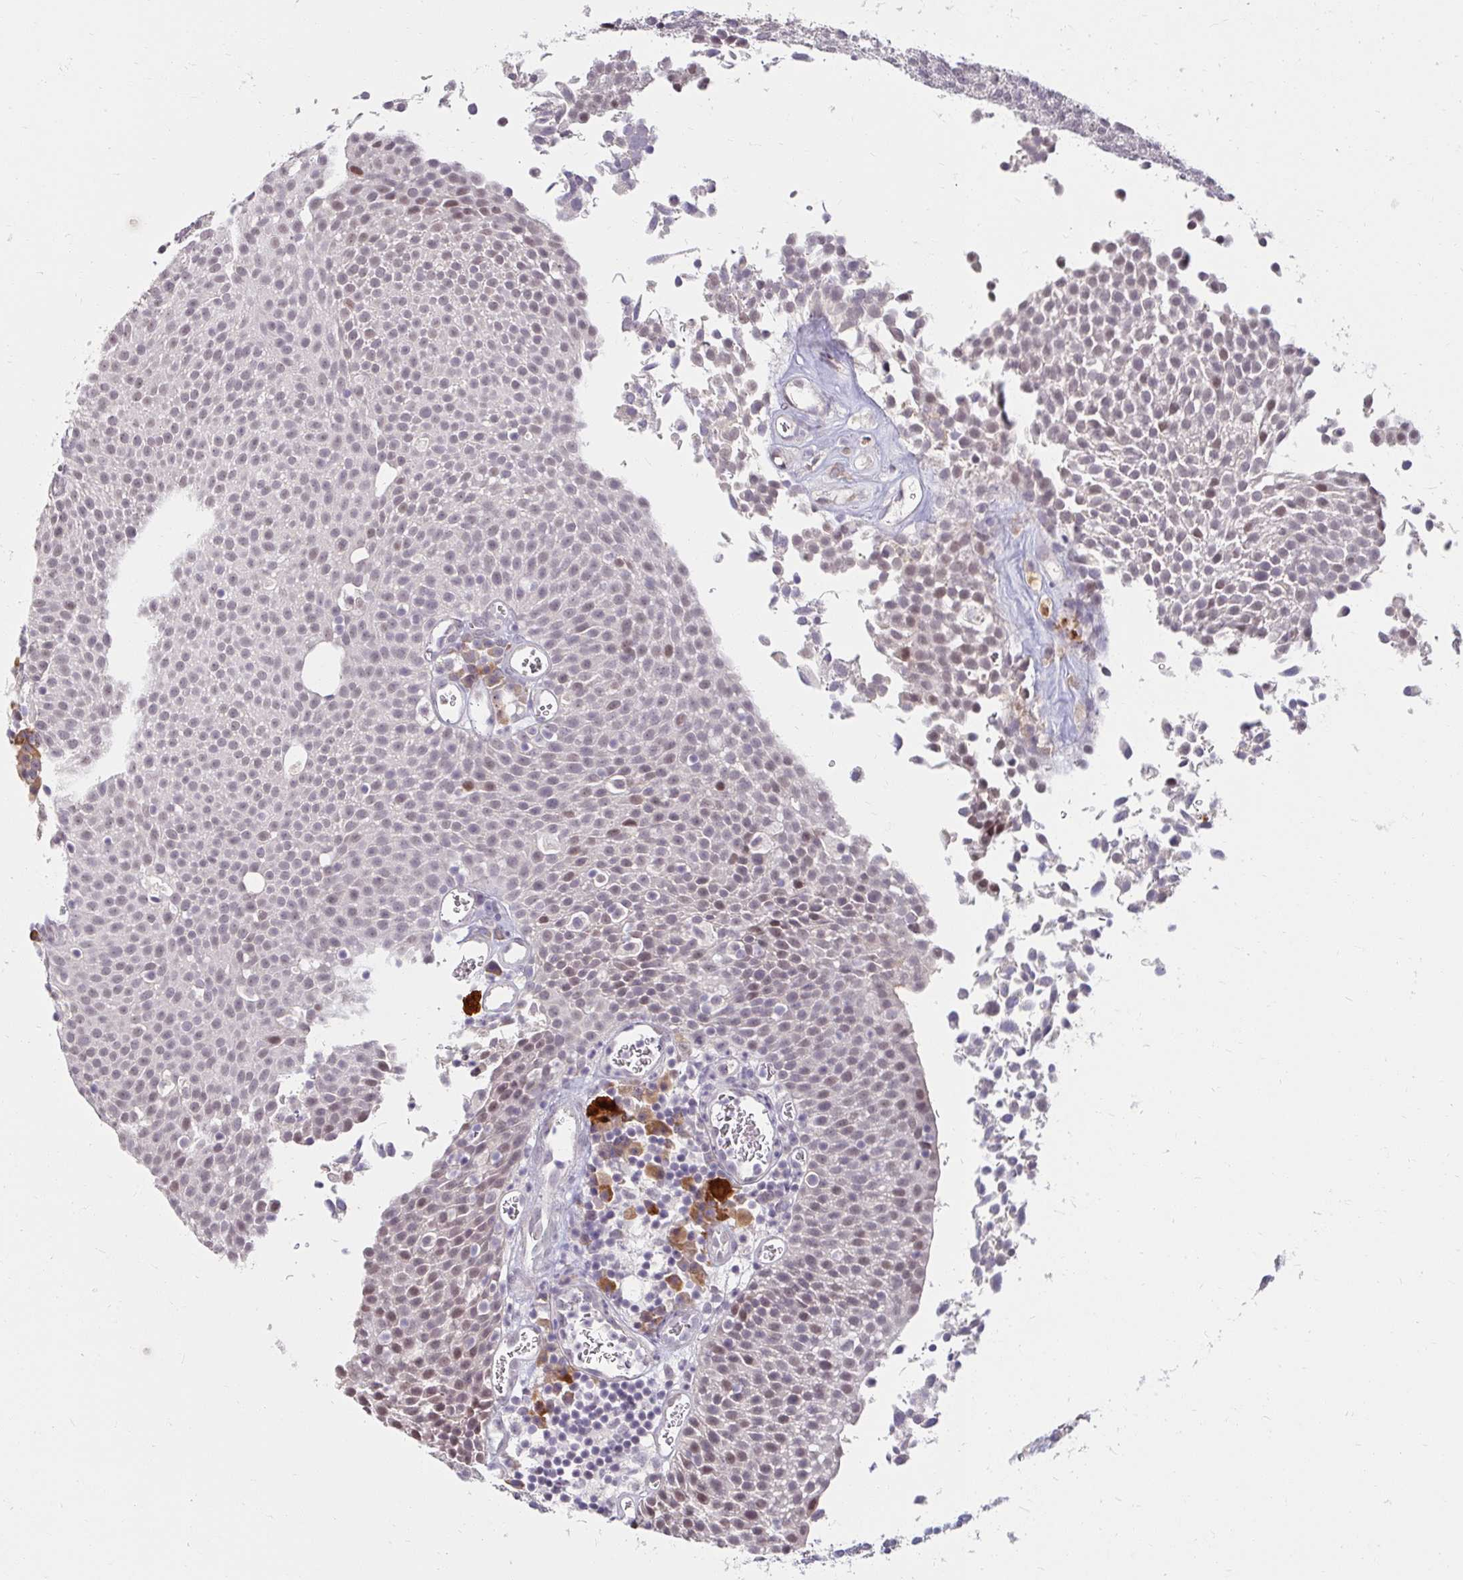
{"staining": {"intensity": "weak", "quantity": "<25%", "location": "nuclear"}, "tissue": "urothelial cancer", "cell_type": "Tumor cells", "image_type": "cancer", "snomed": [{"axis": "morphology", "description": "Urothelial carcinoma, Low grade"}, {"axis": "topography", "description": "Urinary bladder"}], "caption": "Immunohistochemical staining of urothelial cancer exhibits no significant staining in tumor cells. Brightfield microscopy of IHC stained with DAB (brown) and hematoxylin (blue), captured at high magnification.", "gene": "DDN", "patient": {"sex": "female", "age": 79}}